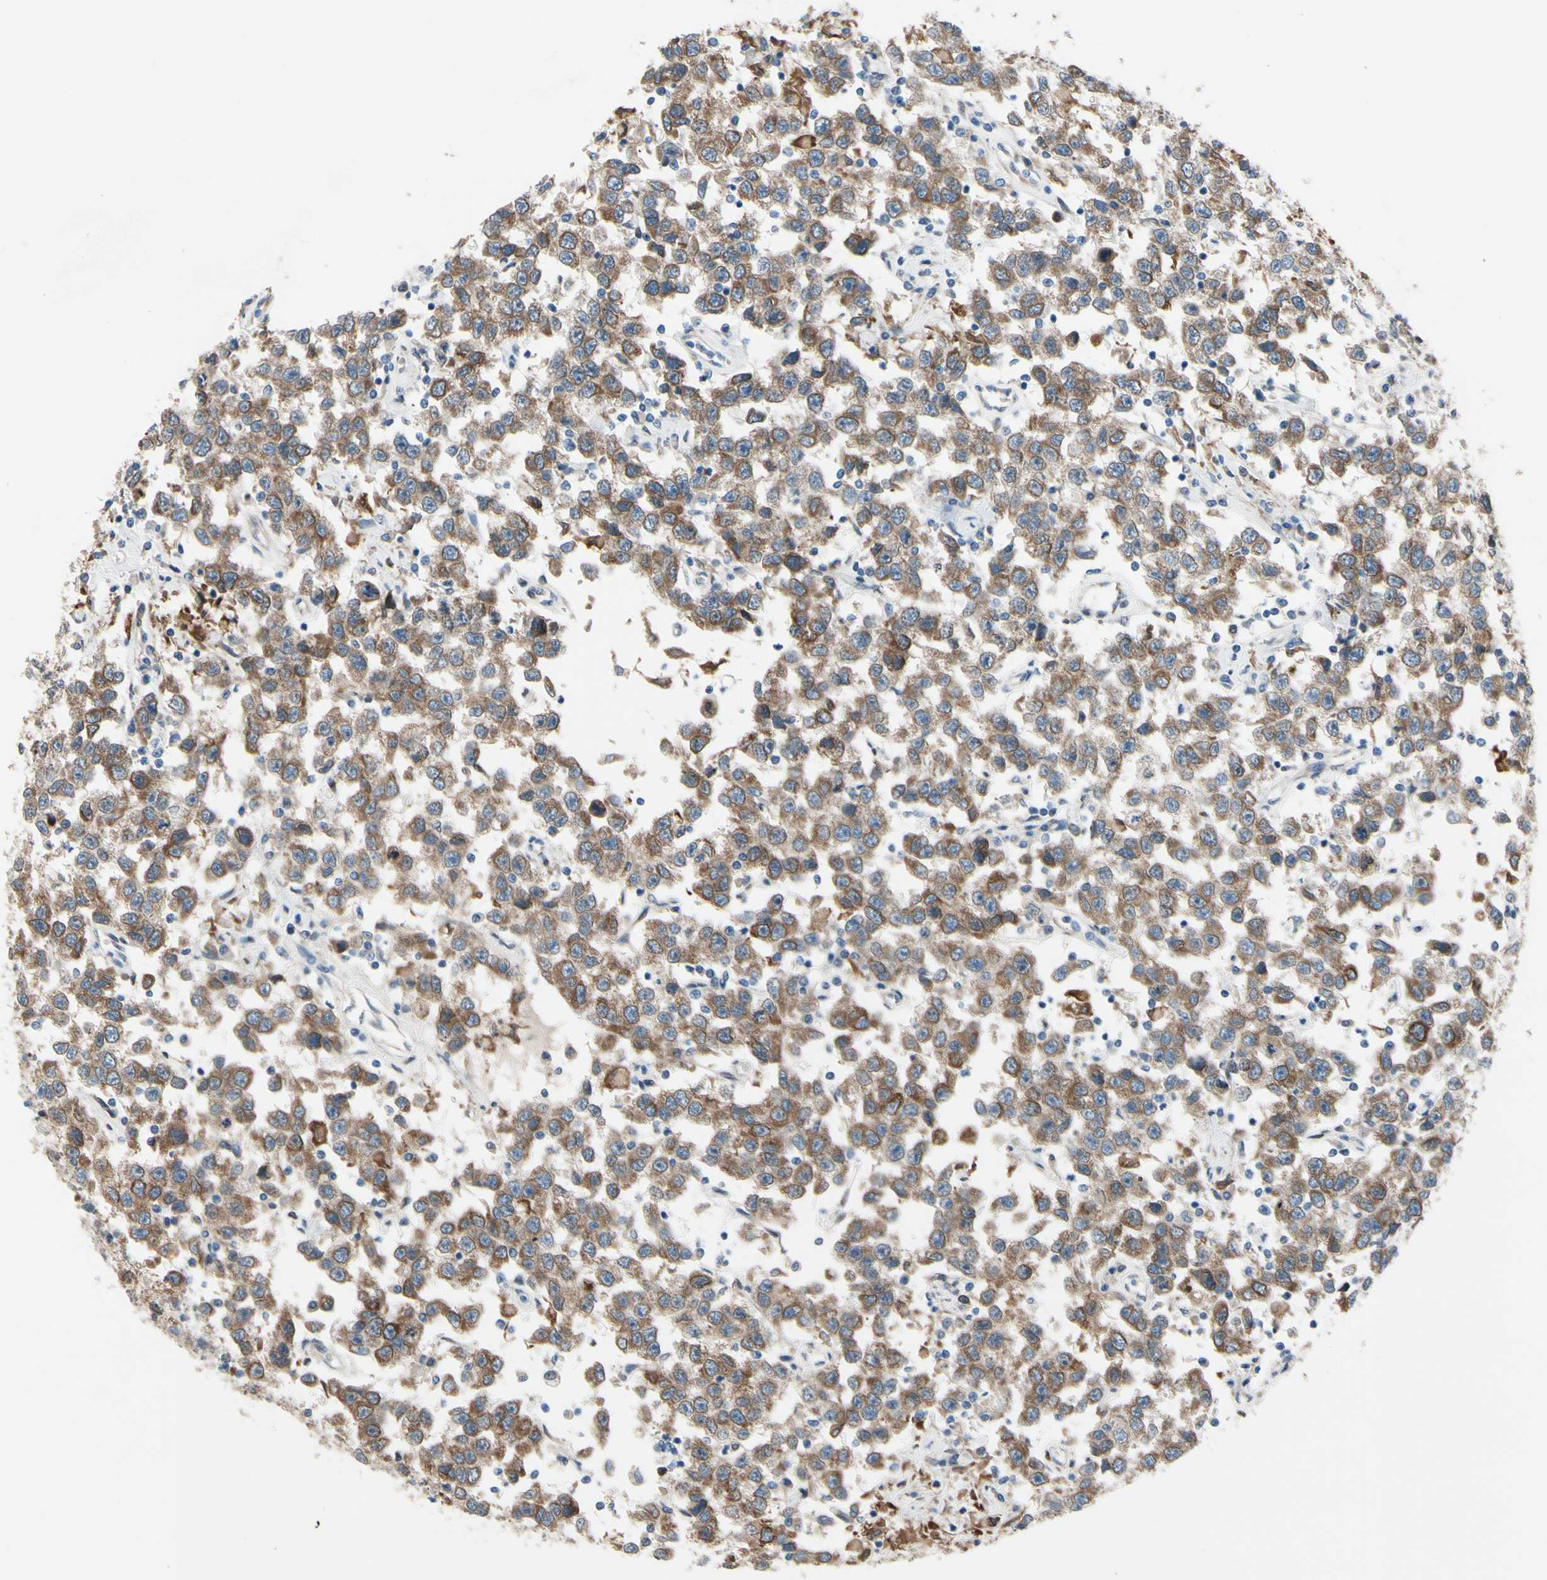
{"staining": {"intensity": "moderate", "quantity": ">75%", "location": "cytoplasmic/membranous"}, "tissue": "testis cancer", "cell_type": "Tumor cells", "image_type": "cancer", "snomed": [{"axis": "morphology", "description": "Seminoma, NOS"}, {"axis": "topography", "description": "Testis"}], "caption": "Tumor cells reveal medium levels of moderate cytoplasmic/membranous staining in approximately >75% of cells in seminoma (testis).", "gene": "PRXL2A", "patient": {"sex": "male", "age": 41}}